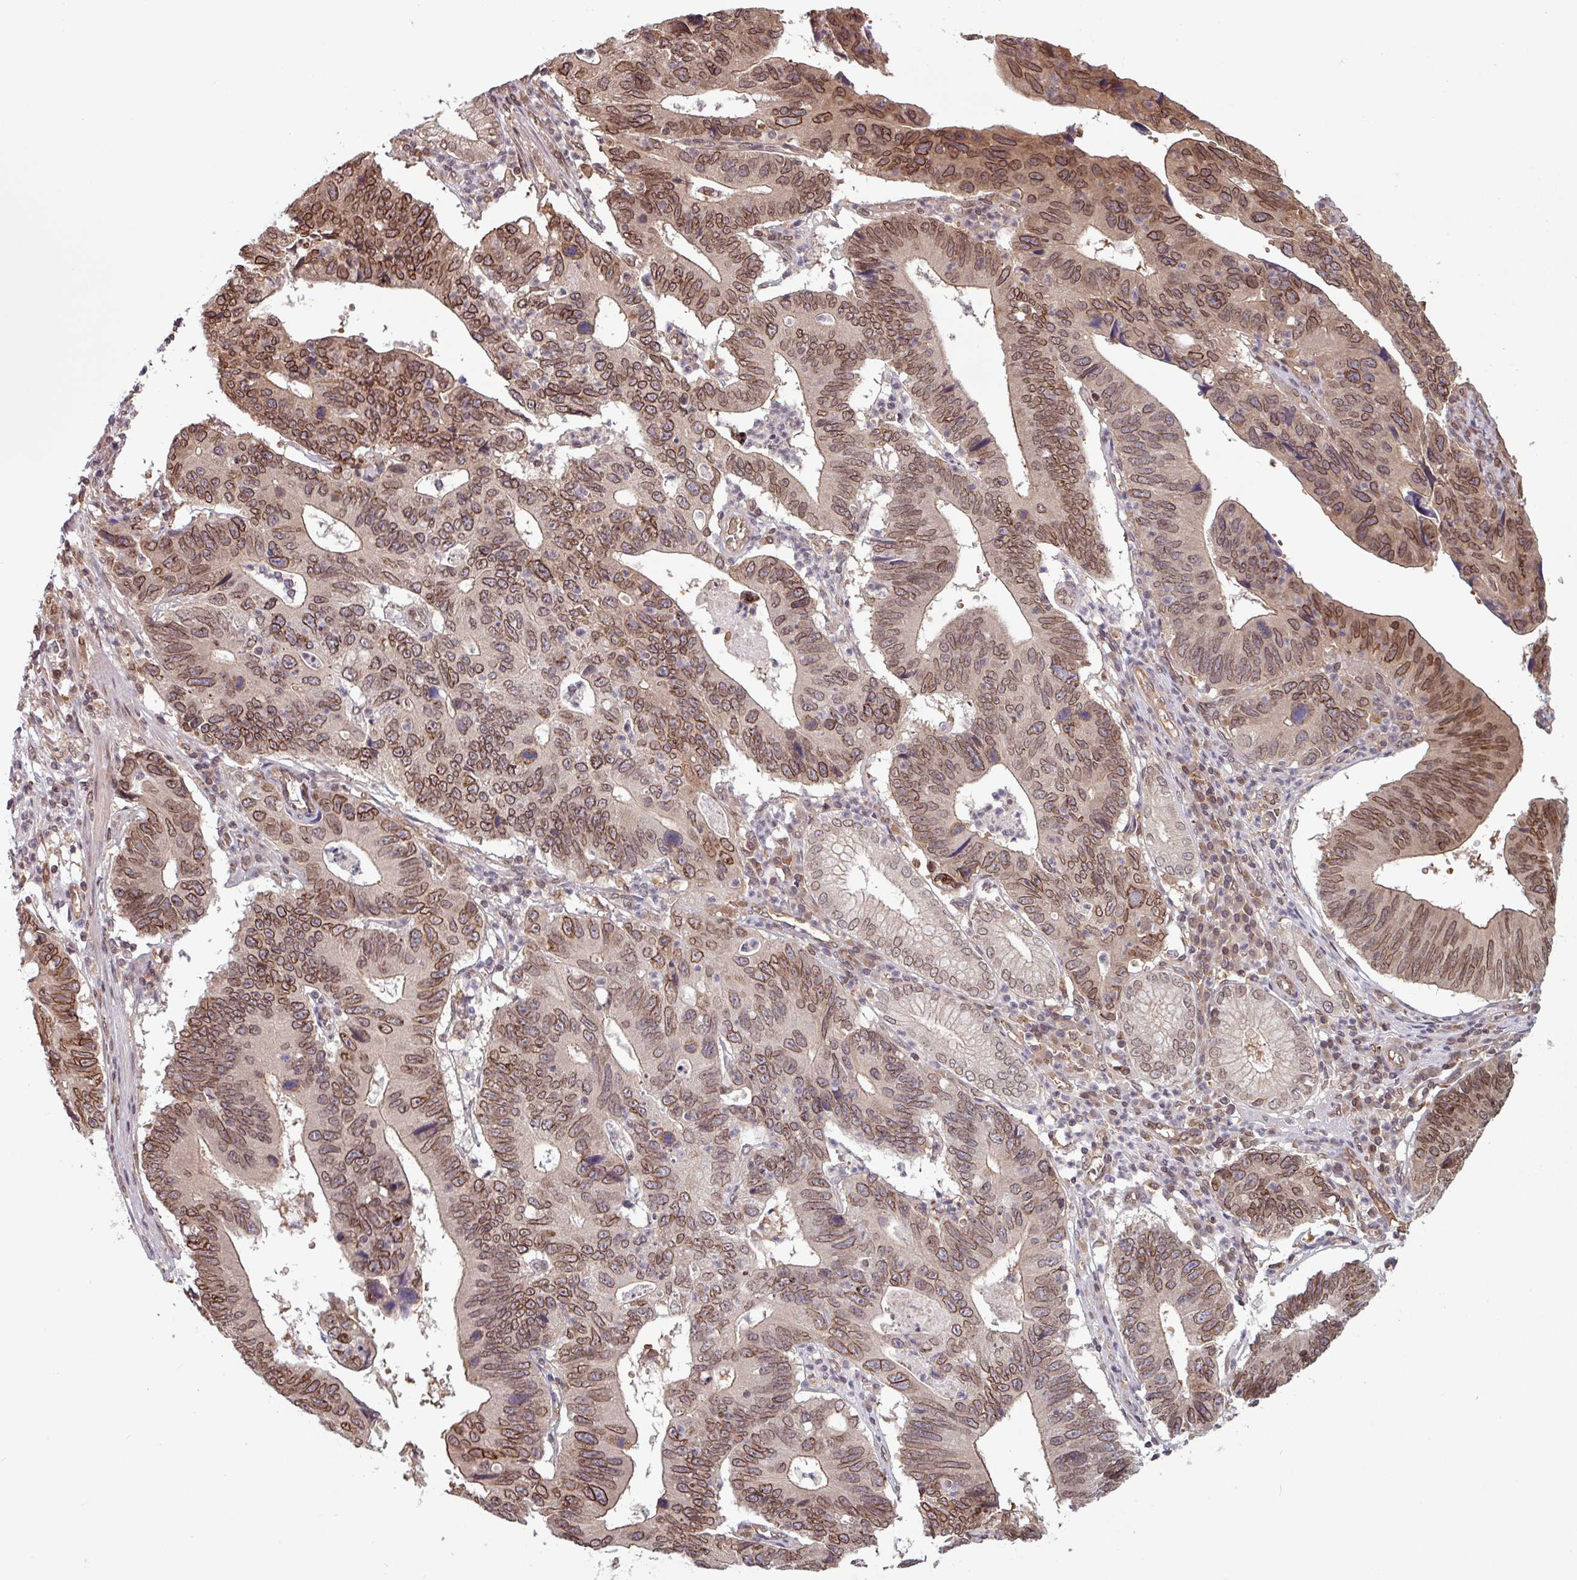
{"staining": {"intensity": "moderate", "quantity": ">75%", "location": "cytoplasmic/membranous,nuclear"}, "tissue": "stomach cancer", "cell_type": "Tumor cells", "image_type": "cancer", "snomed": [{"axis": "morphology", "description": "Adenocarcinoma, NOS"}, {"axis": "topography", "description": "Stomach"}], "caption": "There is medium levels of moderate cytoplasmic/membranous and nuclear staining in tumor cells of adenocarcinoma (stomach), as demonstrated by immunohistochemical staining (brown color).", "gene": "RBM4B", "patient": {"sex": "male", "age": 59}}